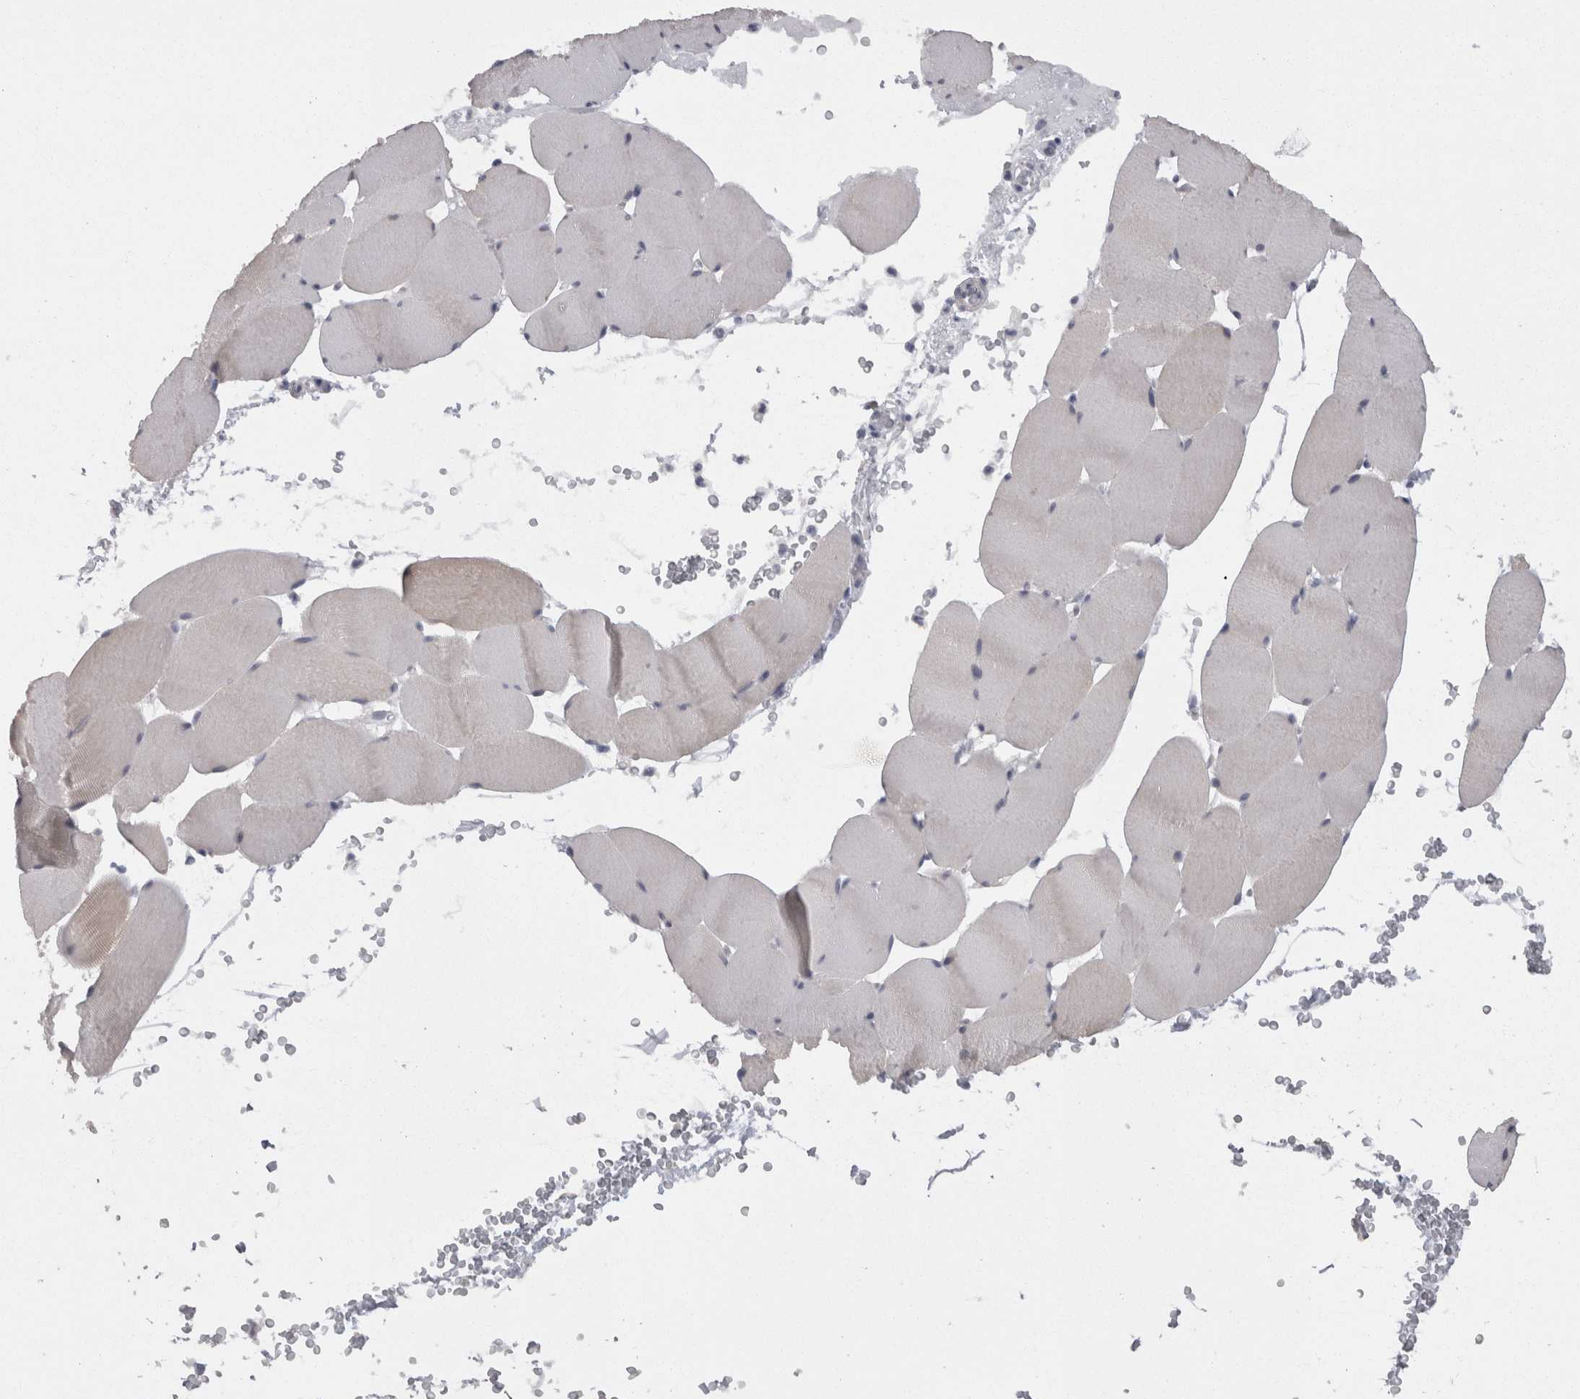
{"staining": {"intensity": "negative", "quantity": "none", "location": "none"}, "tissue": "skeletal muscle", "cell_type": "Myocytes", "image_type": "normal", "snomed": [{"axis": "morphology", "description": "Normal tissue, NOS"}, {"axis": "topography", "description": "Skeletal muscle"}], "caption": "This is an immunohistochemistry (IHC) histopathology image of benign human skeletal muscle. There is no positivity in myocytes.", "gene": "CAMK2D", "patient": {"sex": "male", "age": 62}}